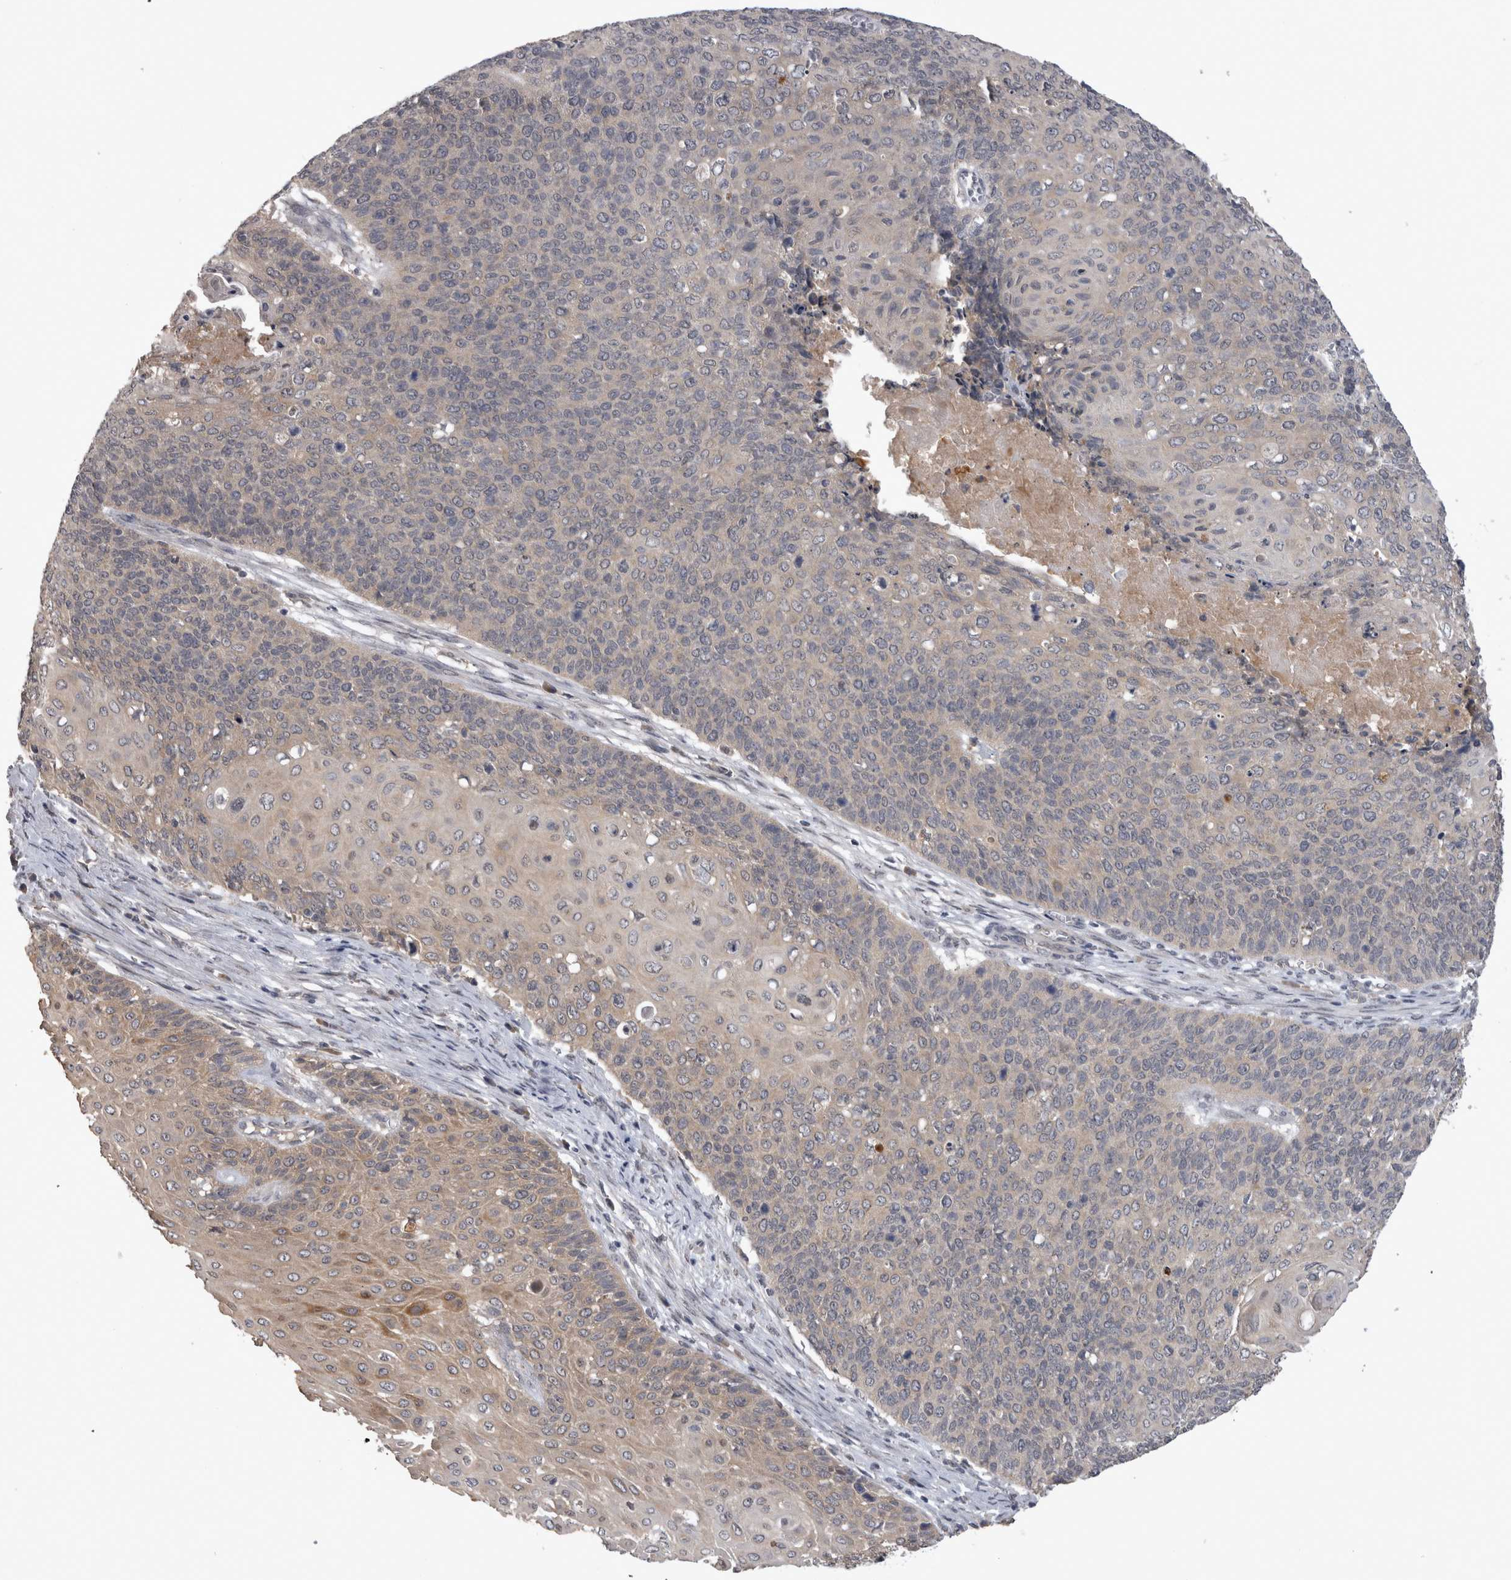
{"staining": {"intensity": "weak", "quantity": "25%-75%", "location": "cytoplasmic/membranous"}, "tissue": "cervical cancer", "cell_type": "Tumor cells", "image_type": "cancer", "snomed": [{"axis": "morphology", "description": "Squamous cell carcinoma, NOS"}, {"axis": "topography", "description": "Cervix"}], "caption": "Approximately 25%-75% of tumor cells in squamous cell carcinoma (cervical) display weak cytoplasmic/membranous protein positivity as visualized by brown immunohistochemical staining.", "gene": "ZNF114", "patient": {"sex": "female", "age": 39}}